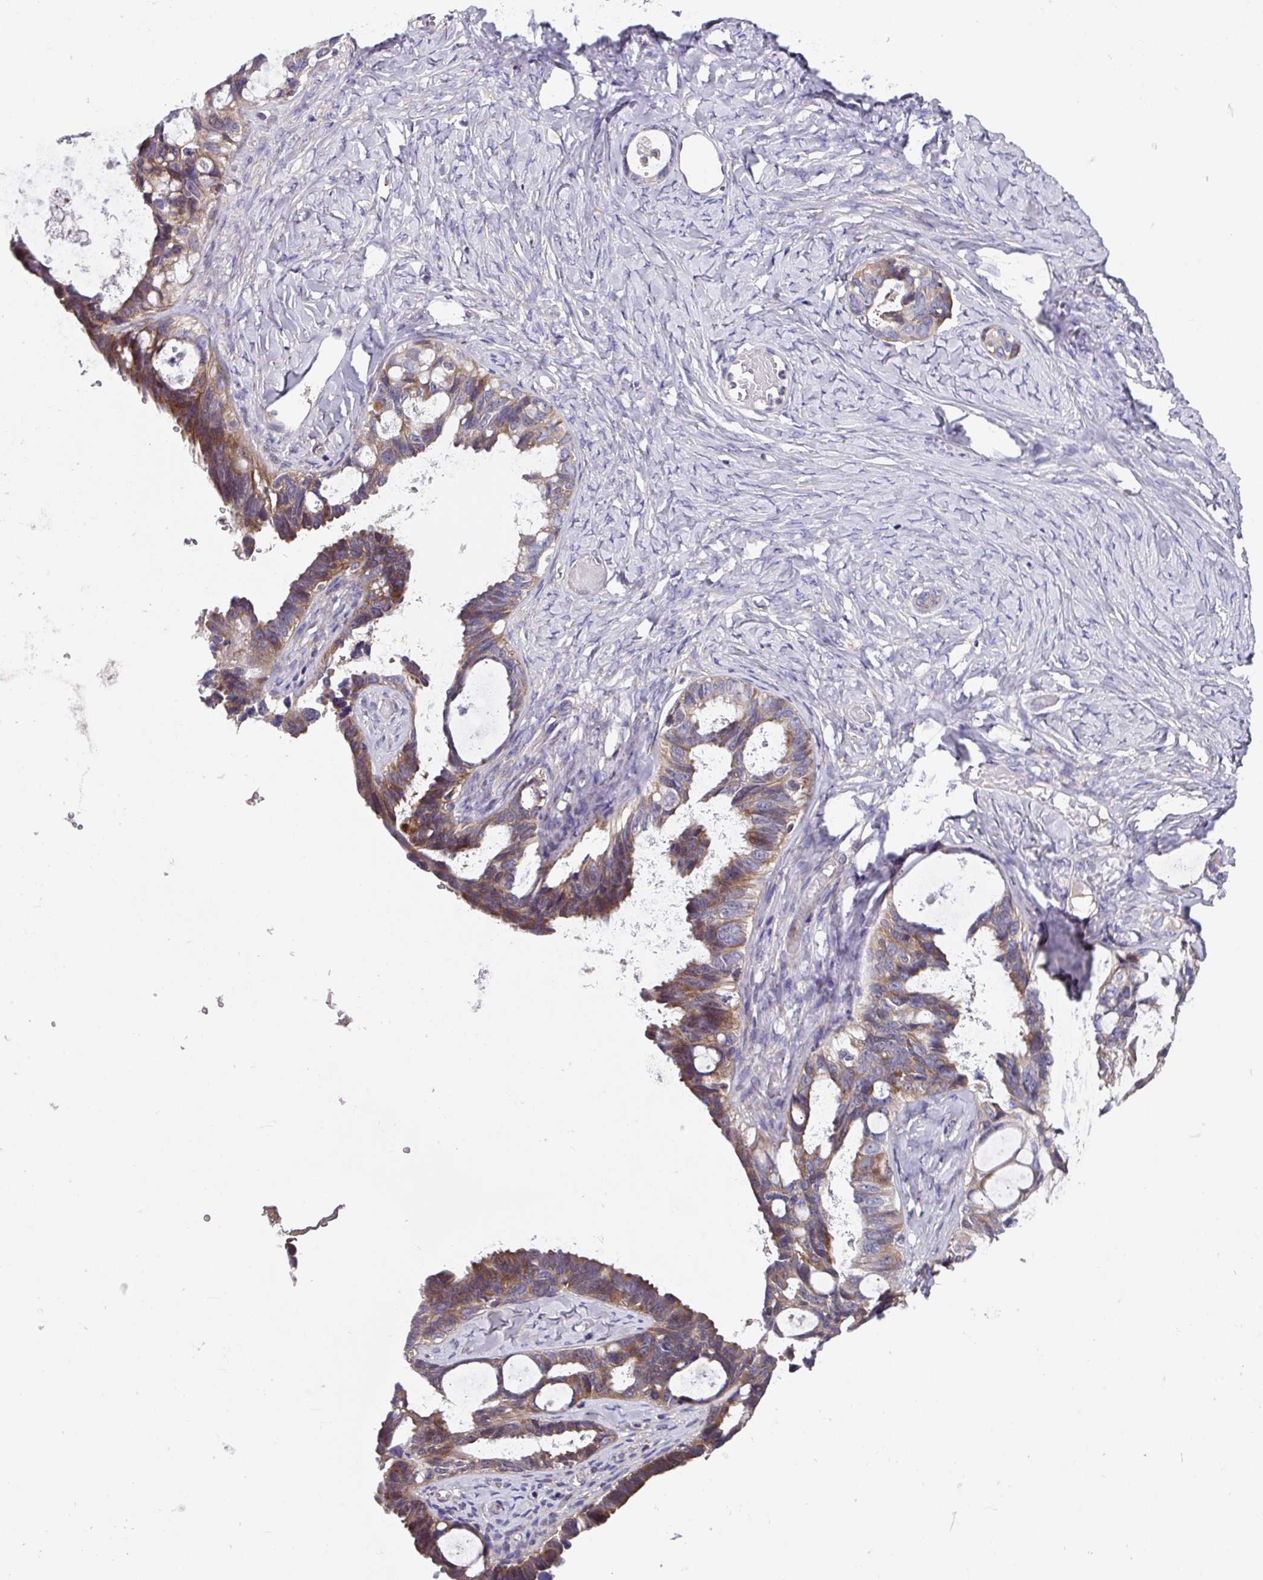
{"staining": {"intensity": "moderate", "quantity": ">75%", "location": "cytoplasmic/membranous"}, "tissue": "ovarian cancer", "cell_type": "Tumor cells", "image_type": "cancer", "snomed": [{"axis": "morphology", "description": "Cystadenocarcinoma, serous, NOS"}, {"axis": "topography", "description": "Ovary"}], "caption": "Brown immunohistochemical staining in ovarian serous cystadenocarcinoma shows moderate cytoplasmic/membranous positivity in about >75% of tumor cells.", "gene": "EIF4B", "patient": {"sex": "female", "age": 69}}